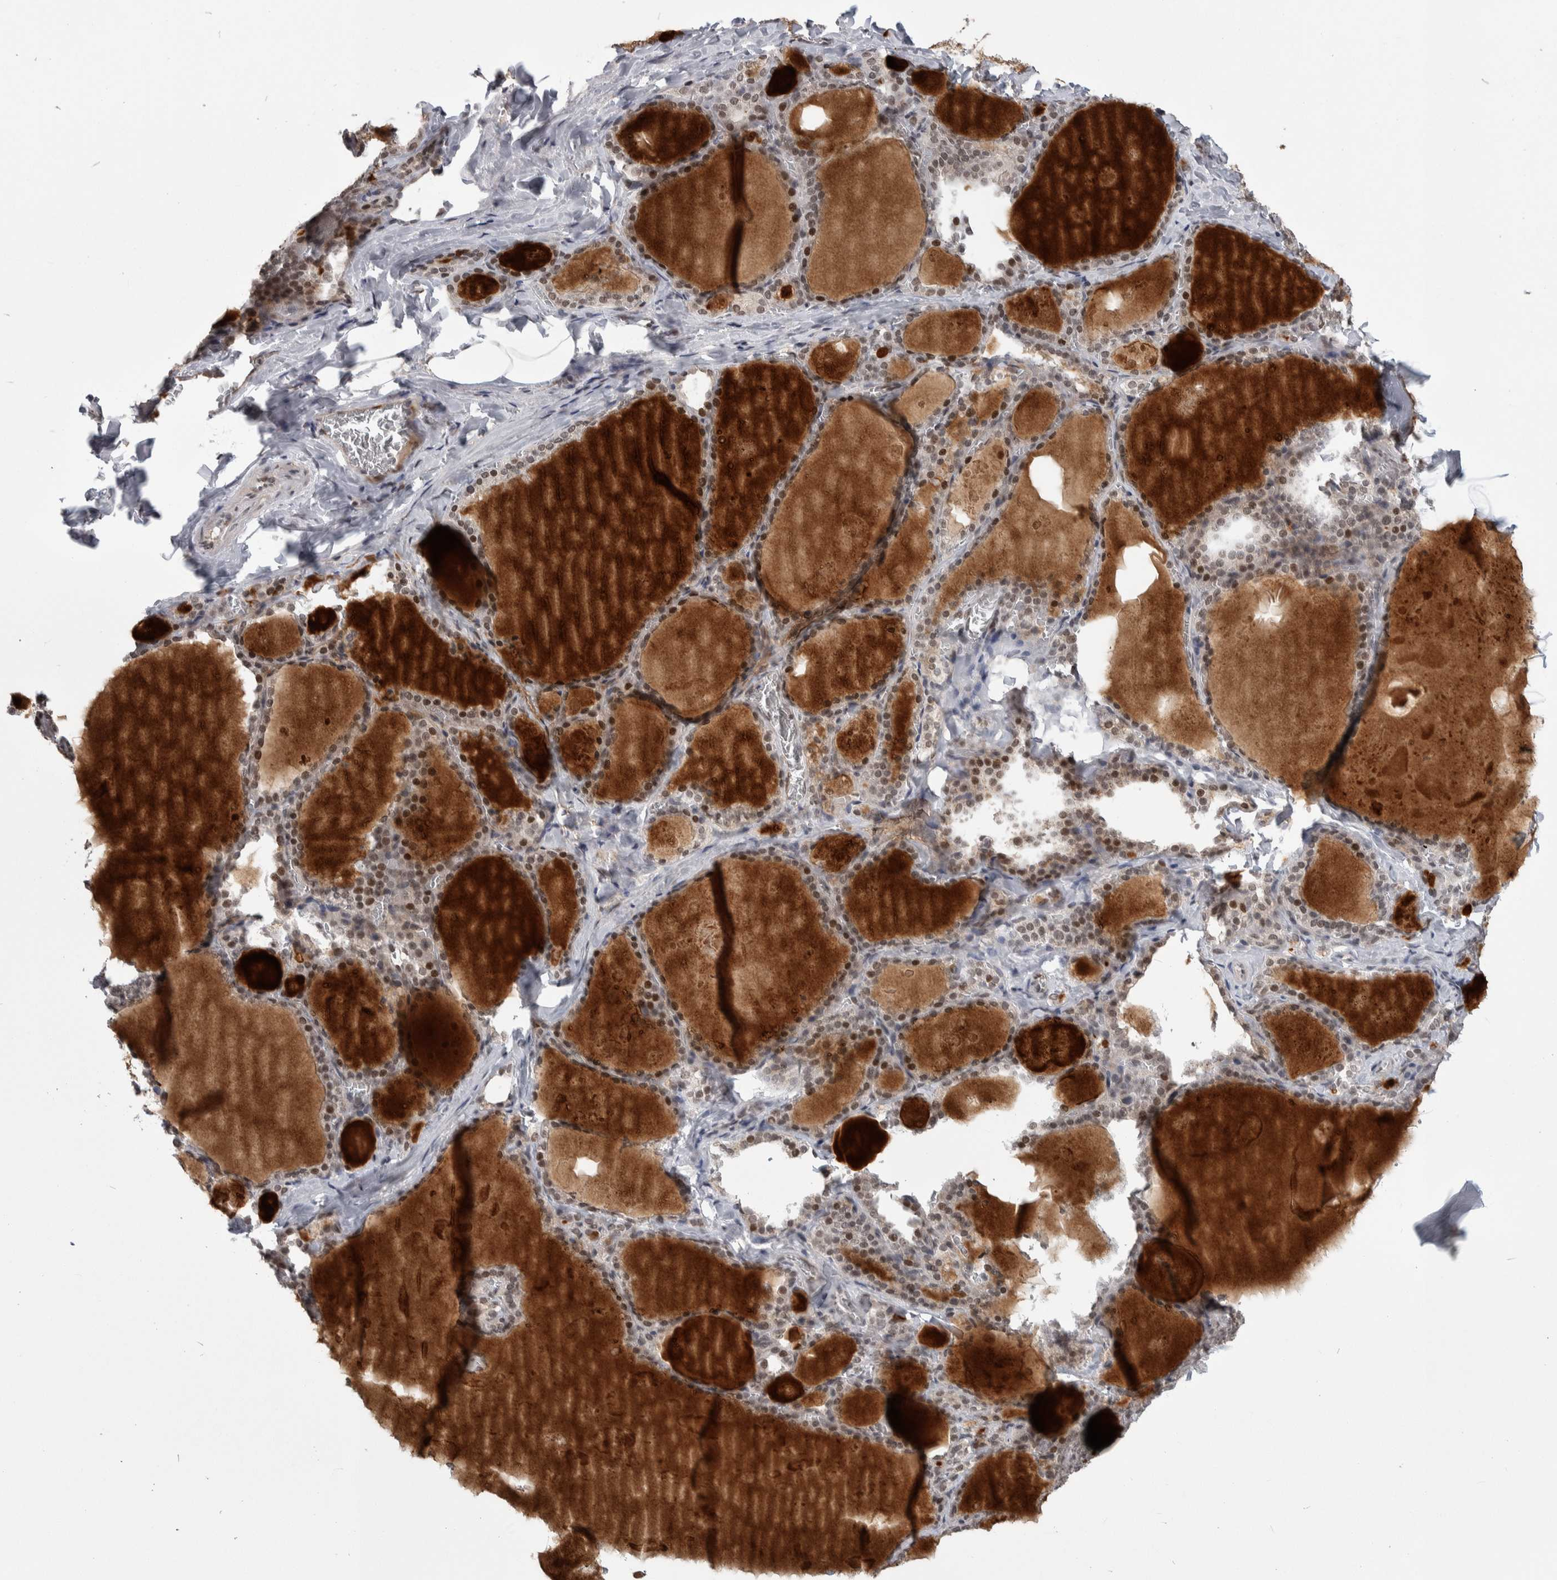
{"staining": {"intensity": "moderate", "quantity": ">75%", "location": "nuclear"}, "tissue": "thyroid gland", "cell_type": "Glandular cells", "image_type": "normal", "snomed": [{"axis": "morphology", "description": "Normal tissue, NOS"}, {"axis": "topography", "description": "Thyroid gland"}], "caption": "A brown stain labels moderate nuclear positivity of a protein in glandular cells of normal thyroid gland.", "gene": "ZSCAN21", "patient": {"sex": "male", "age": 56}}